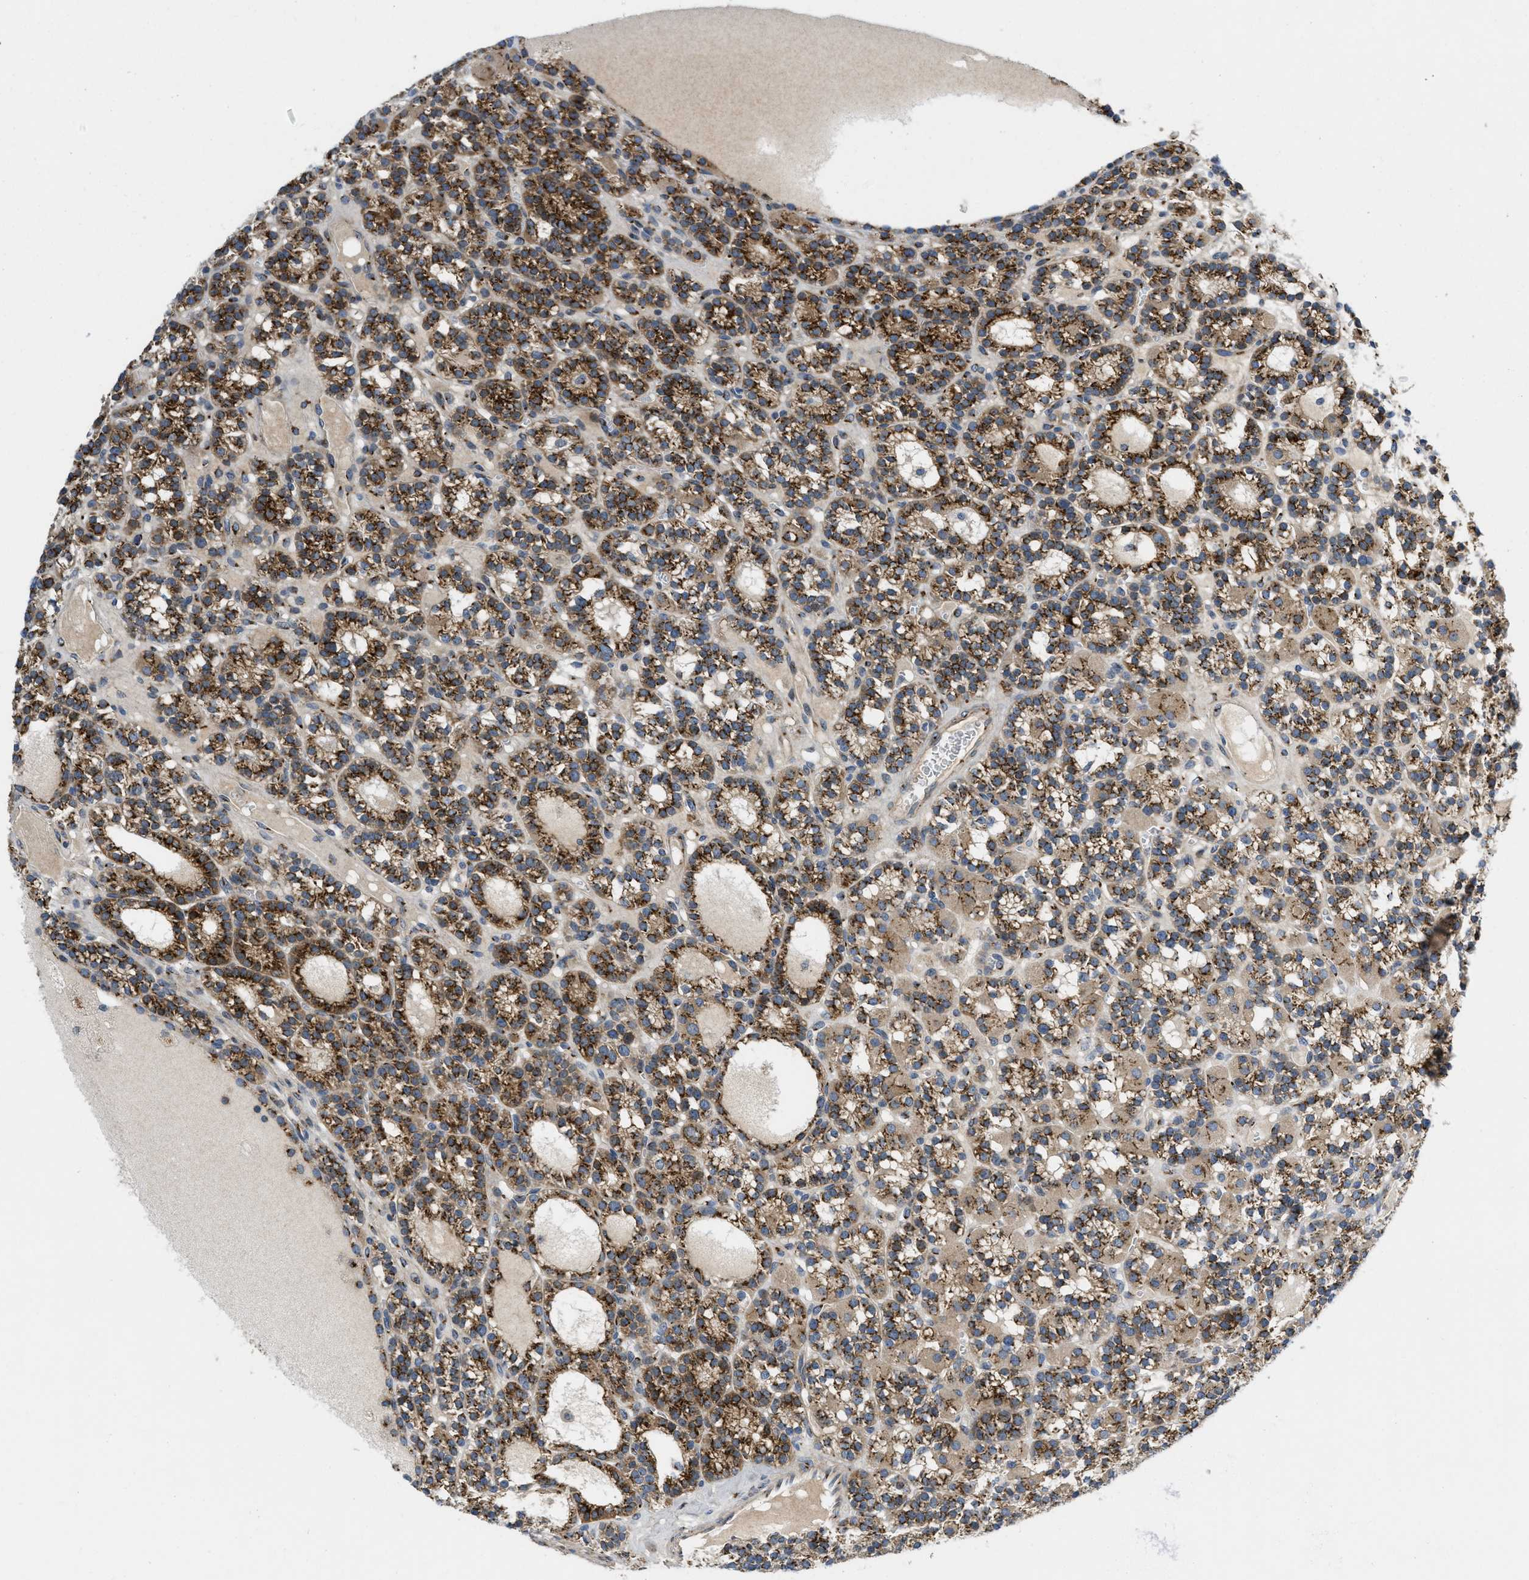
{"staining": {"intensity": "strong", "quantity": ">75%", "location": "cytoplasmic/membranous"}, "tissue": "parathyroid gland", "cell_type": "Glandular cells", "image_type": "normal", "snomed": [{"axis": "morphology", "description": "Normal tissue, NOS"}, {"axis": "morphology", "description": "Adenoma, NOS"}, {"axis": "topography", "description": "Parathyroid gland"}], "caption": "The photomicrograph reveals immunohistochemical staining of unremarkable parathyroid gland. There is strong cytoplasmic/membranous expression is seen in approximately >75% of glandular cells. (DAB = brown stain, brightfield microscopy at high magnification).", "gene": "ZNF70", "patient": {"sex": "female", "age": 58}}